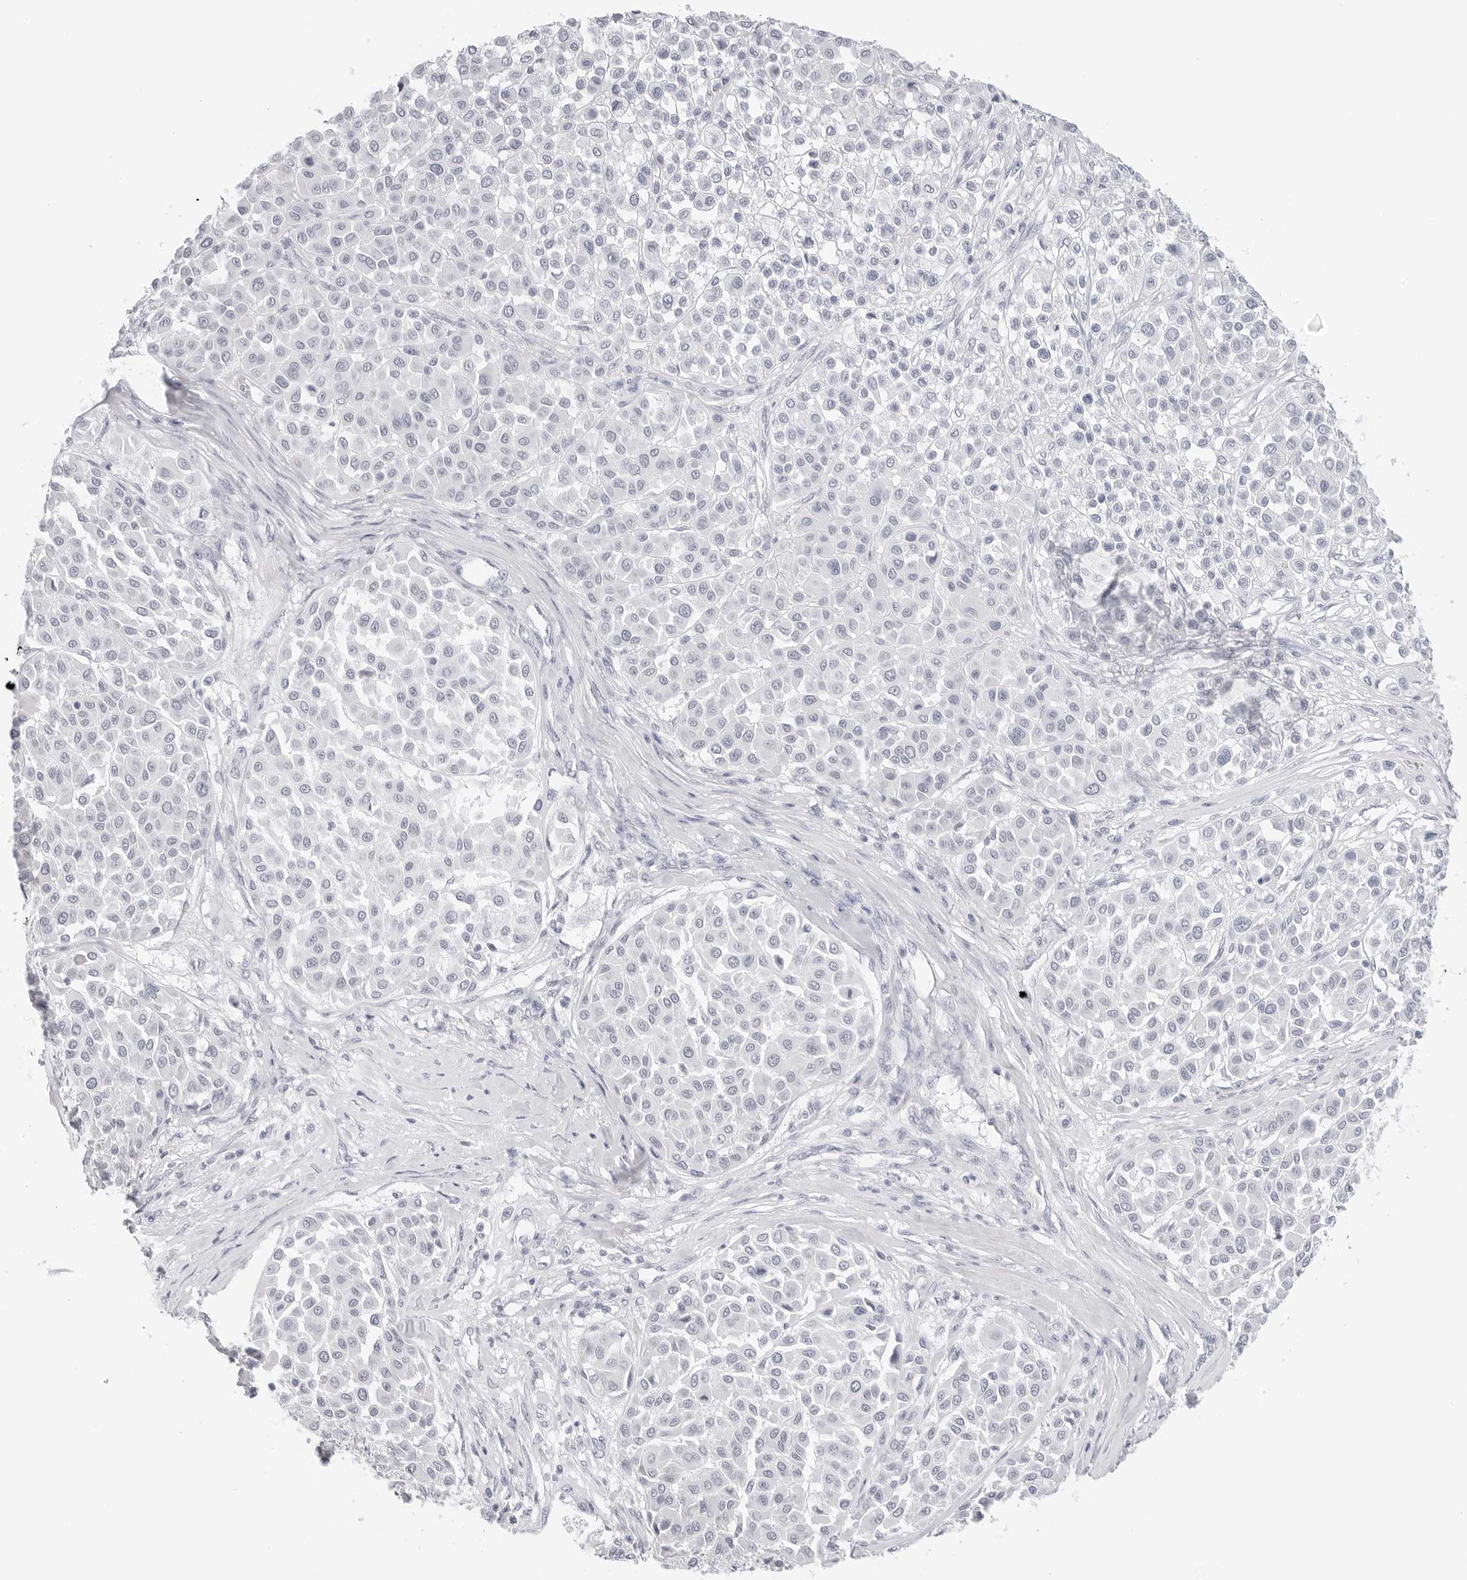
{"staining": {"intensity": "negative", "quantity": "none", "location": "none"}, "tissue": "melanoma", "cell_type": "Tumor cells", "image_type": "cancer", "snomed": [{"axis": "morphology", "description": "Malignant melanoma, Metastatic site"}, {"axis": "topography", "description": "Soft tissue"}], "caption": "Immunohistochemistry of human malignant melanoma (metastatic site) reveals no expression in tumor cells.", "gene": "HMGCS2", "patient": {"sex": "male", "age": 41}}